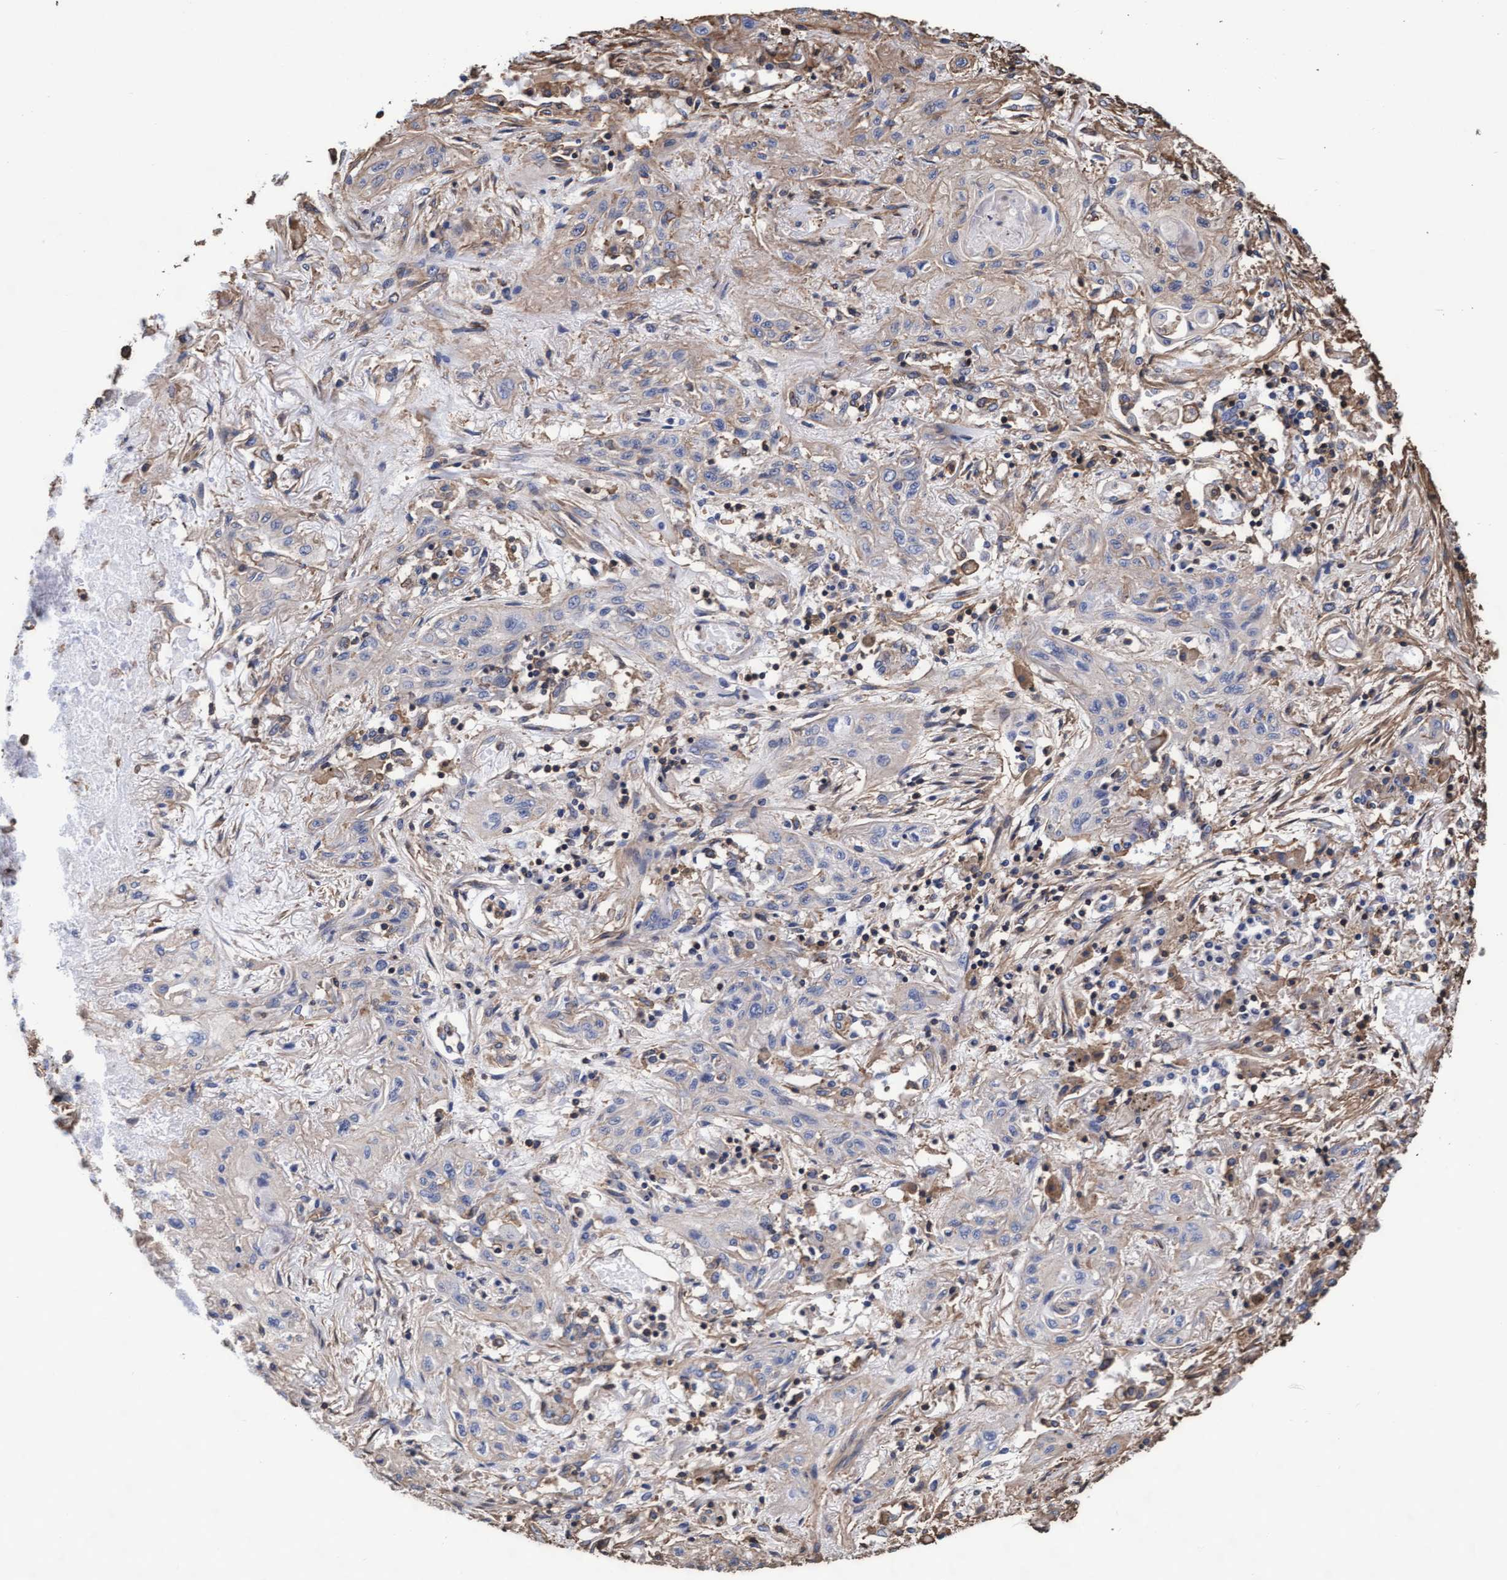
{"staining": {"intensity": "negative", "quantity": "none", "location": "none"}, "tissue": "lung cancer", "cell_type": "Tumor cells", "image_type": "cancer", "snomed": [{"axis": "morphology", "description": "Squamous cell carcinoma, NOS"}, {"axis": "topography", "description": "Lung"}], "caption": "IHC micrograph of human lung cancer (squamous cell carcinoma) stained for a protein (brown), which displays no staining in tumor cells.", "gene": "GRHPR", "patient": {"sex": "female", "age": 47}}